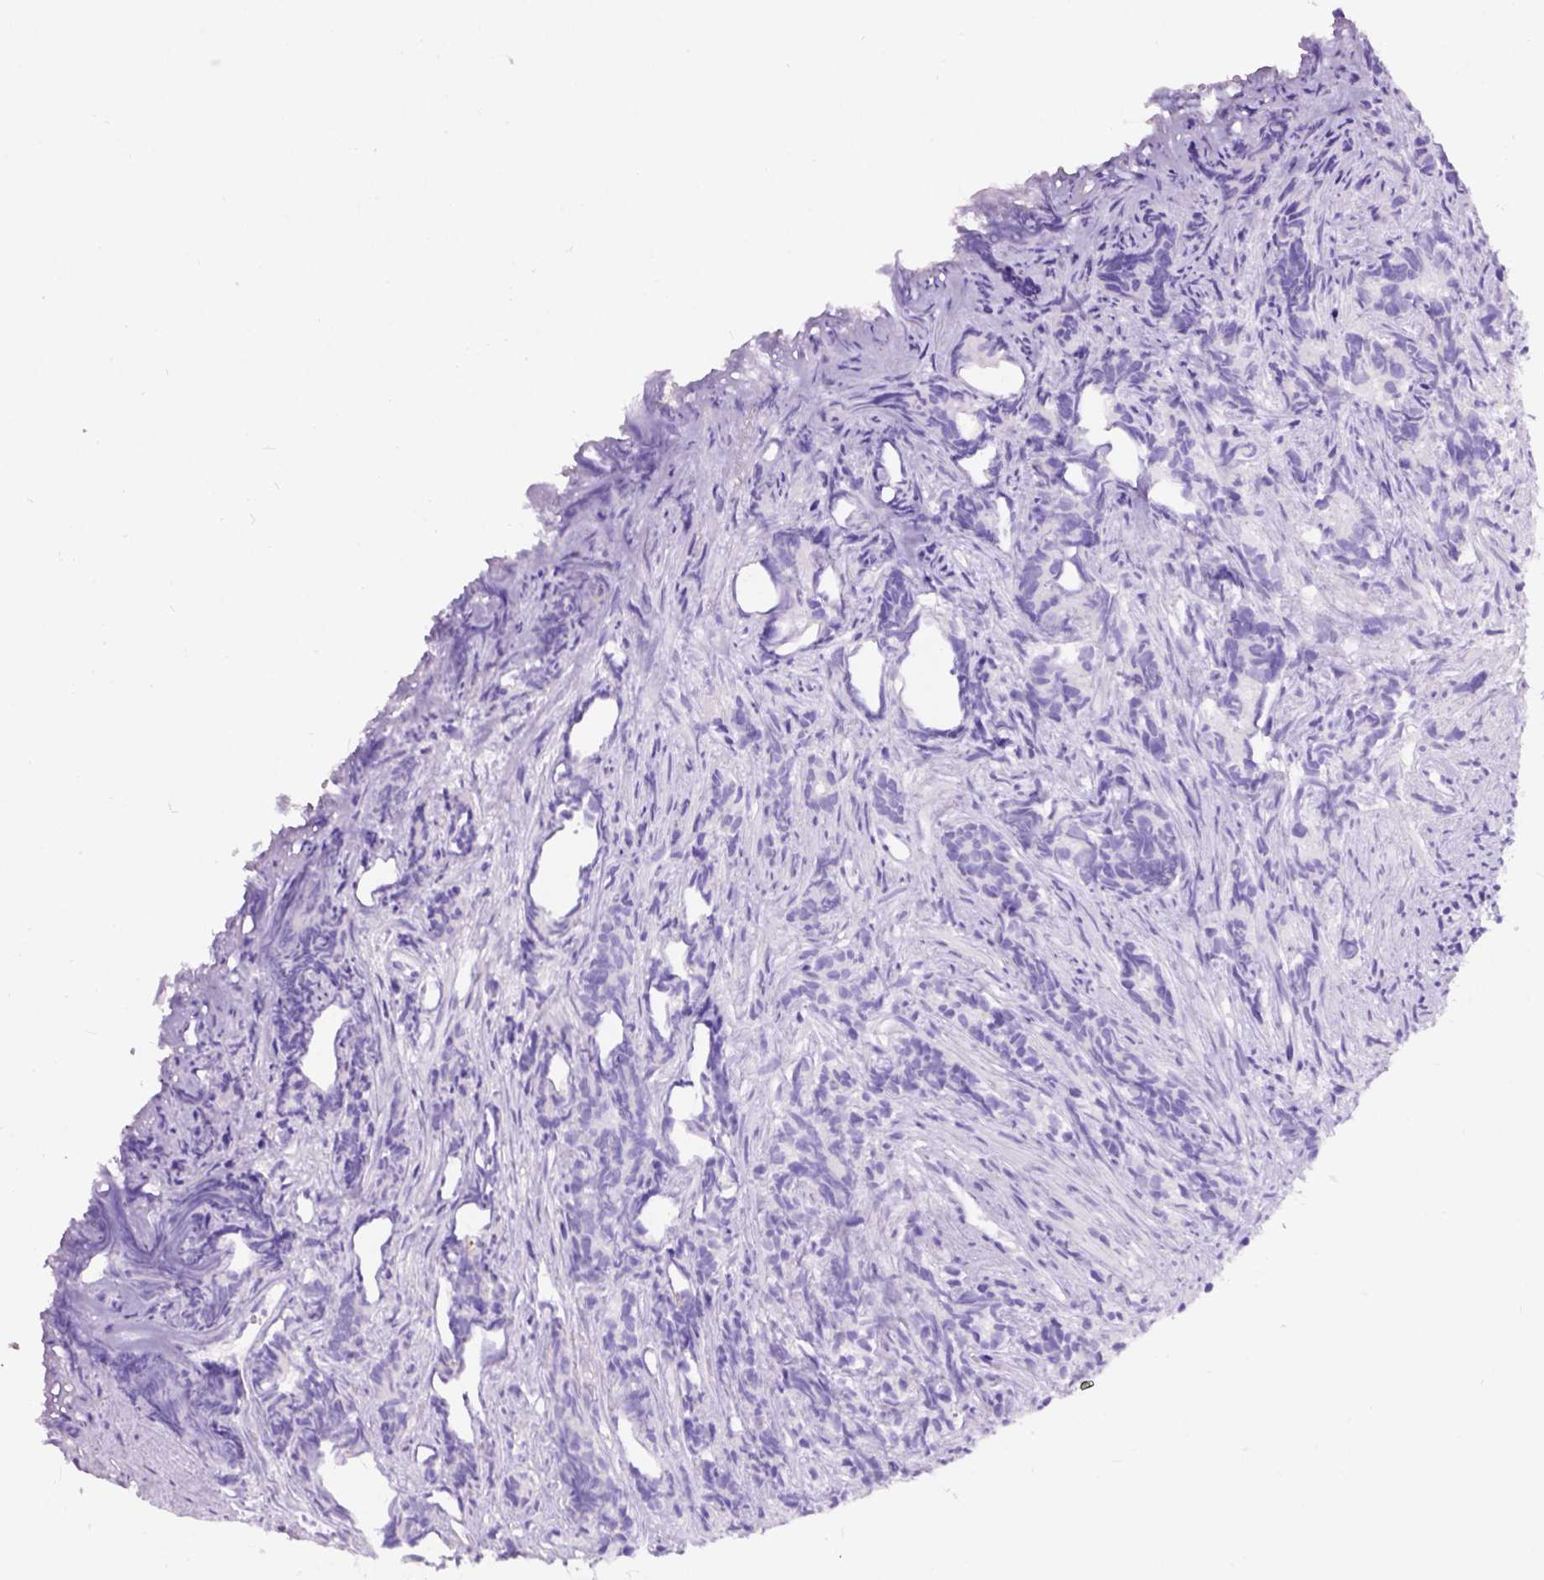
{"staining": {"intensity": "negative", "quantity": "none", "location": "none"}, "tissue": "prostate cancer", "cell_type": "Tumor cells", "image_type": "cancer", "snomed": [{"axis": "morphology", "description": "Adenocarcinoma, High grade"}, {"axis": "topography", "description": "Prostate"}], "caption": "An immunohistochemistry (IHC) histopathology image of prostate cancer is shown. There is no staining in tumor cells of prostate cancer.", "gene": "C7orf57", "patient": {"sex": "male", "age": 84}}